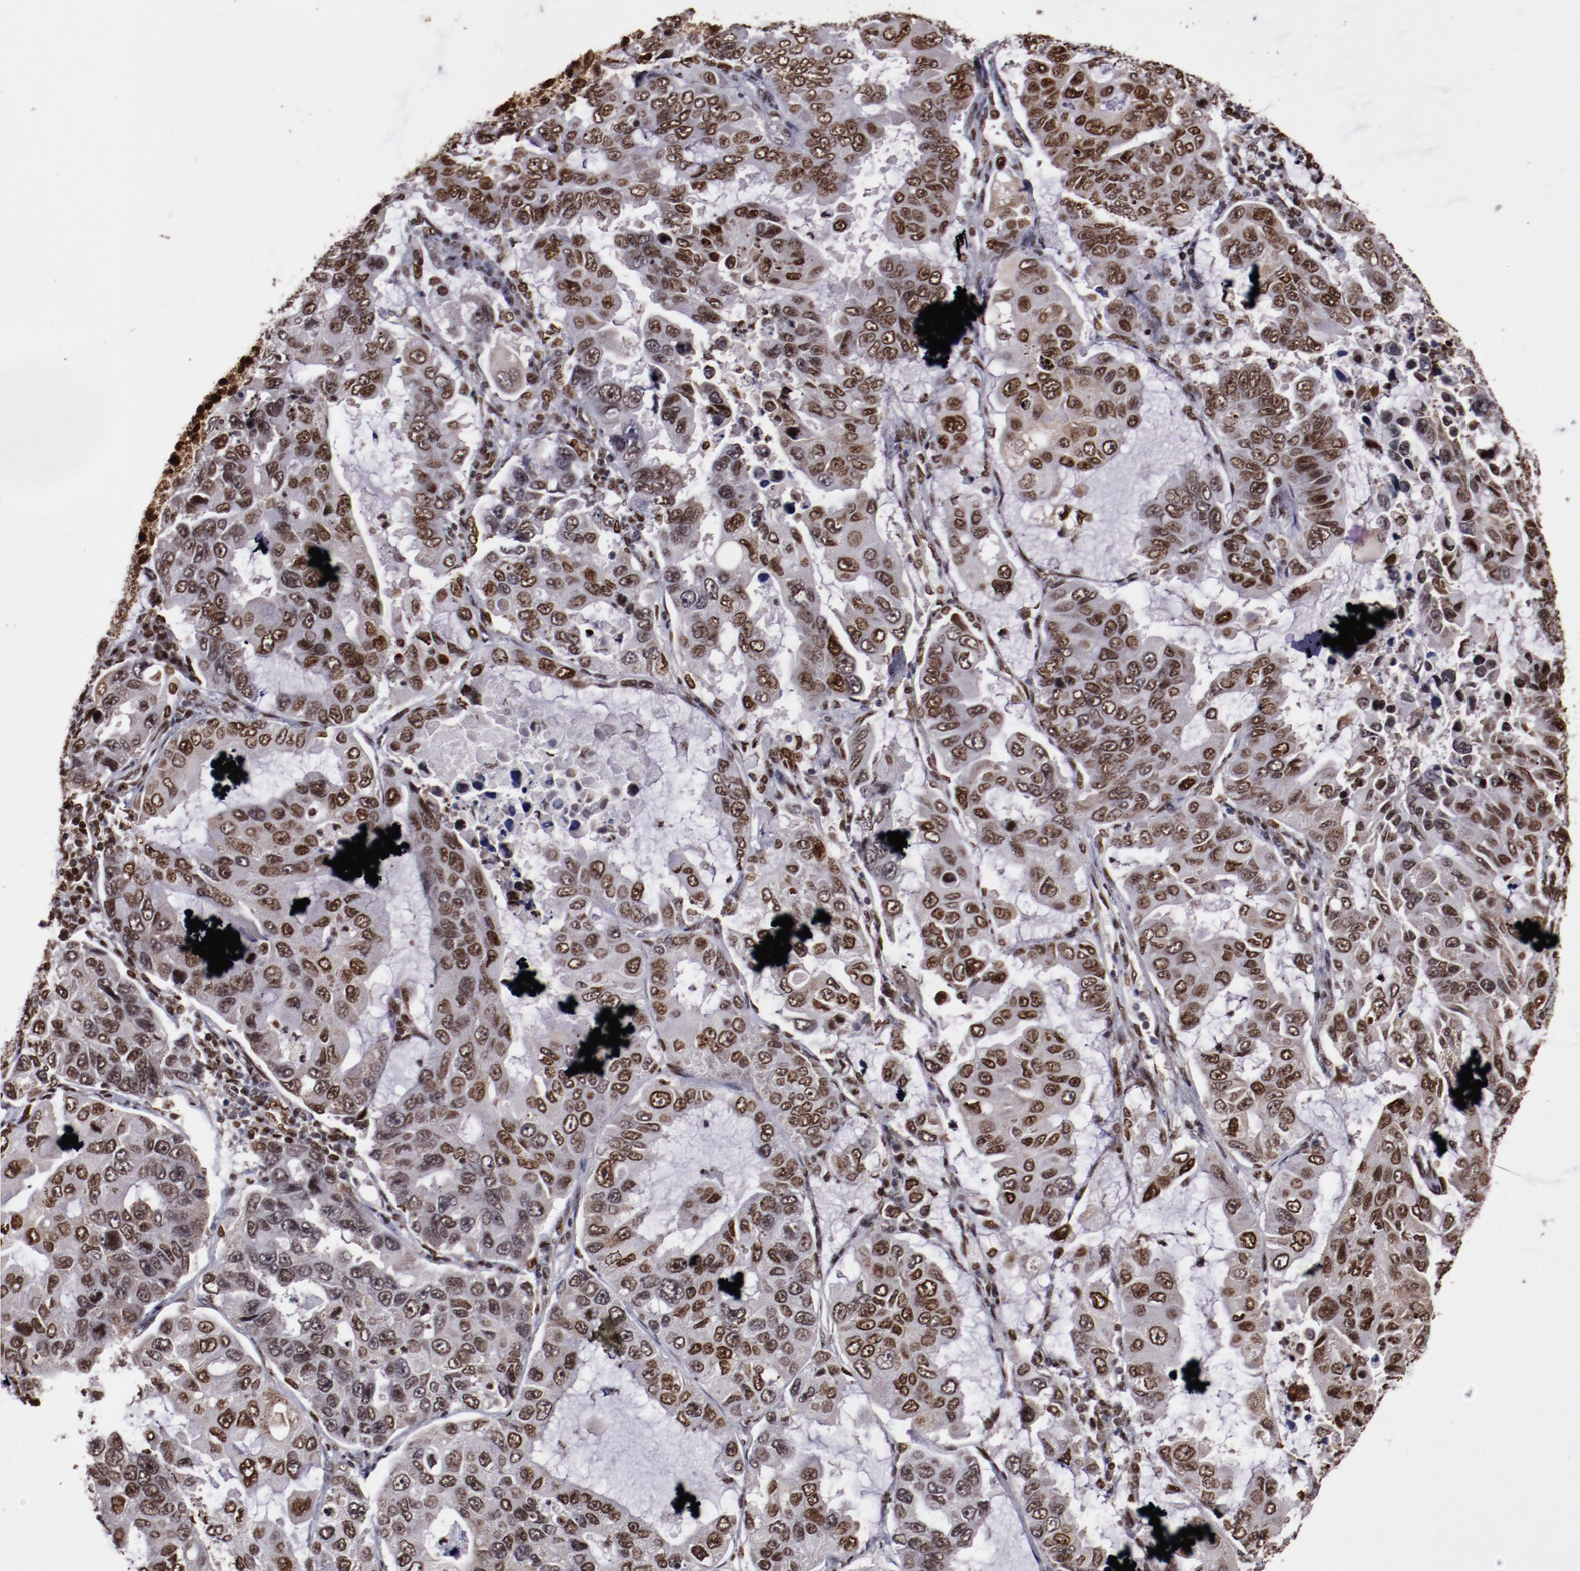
{"staining": {"intensity": "weak", "quantity": ">75%", "location": "cytoplasmic/membranous,nuclear"}, "tissue": "lung cancer", "cell_type": "Tumor cells", "image_type": "cancer", "snomed": [{"axis": "morphology", "description": "Adenocarcinoma, NOS"}, {"axis": "topography", "description": "Lung"}], "caption": "Lung cancer stained with a brown dye exhibits weak cytoplasmic/membranous and nuclear positive expression in about >75% of tumor cells.", "gene": "APEX1", "patient": {"sex": "male", "age": 64}}